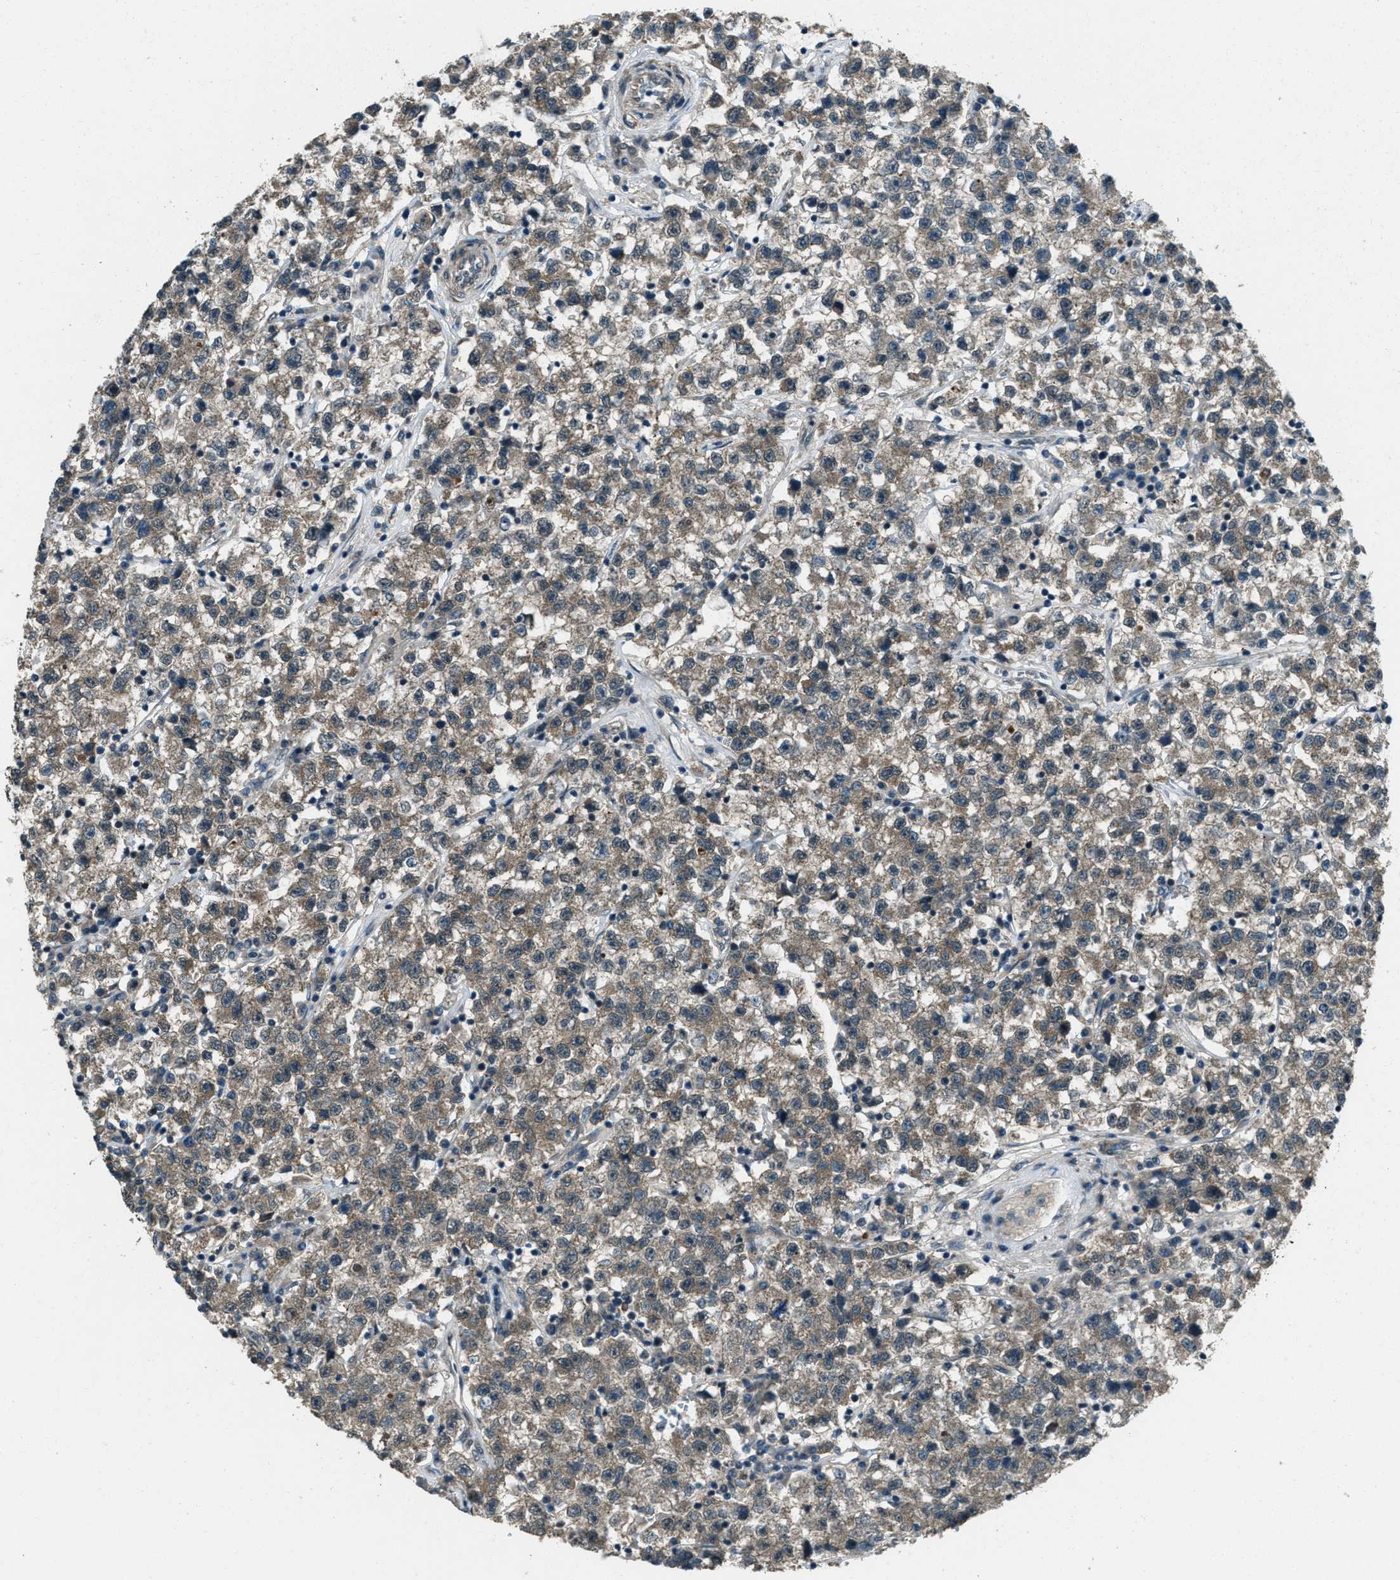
{"staining": {"intensity": "weak", "quantity": ">75%", "location": "cytoplasmic/membranous"}, "tissue": "testis cancer", "cell_type": "Tumor cells", "image_type": "cancer", "snomed": [{"axis": "morphology", "description": "Seminoma, NOS"}, {"axis": "topography", "description": "Testis"}], "caption": "Testis cancer stained with a brown dye demonstrates weak cytoplasmic/membranous positive positivity in approximately >75% of tumor cells.", "gene": "SVIL", "patient": {"sex": "male", "age": 22}}